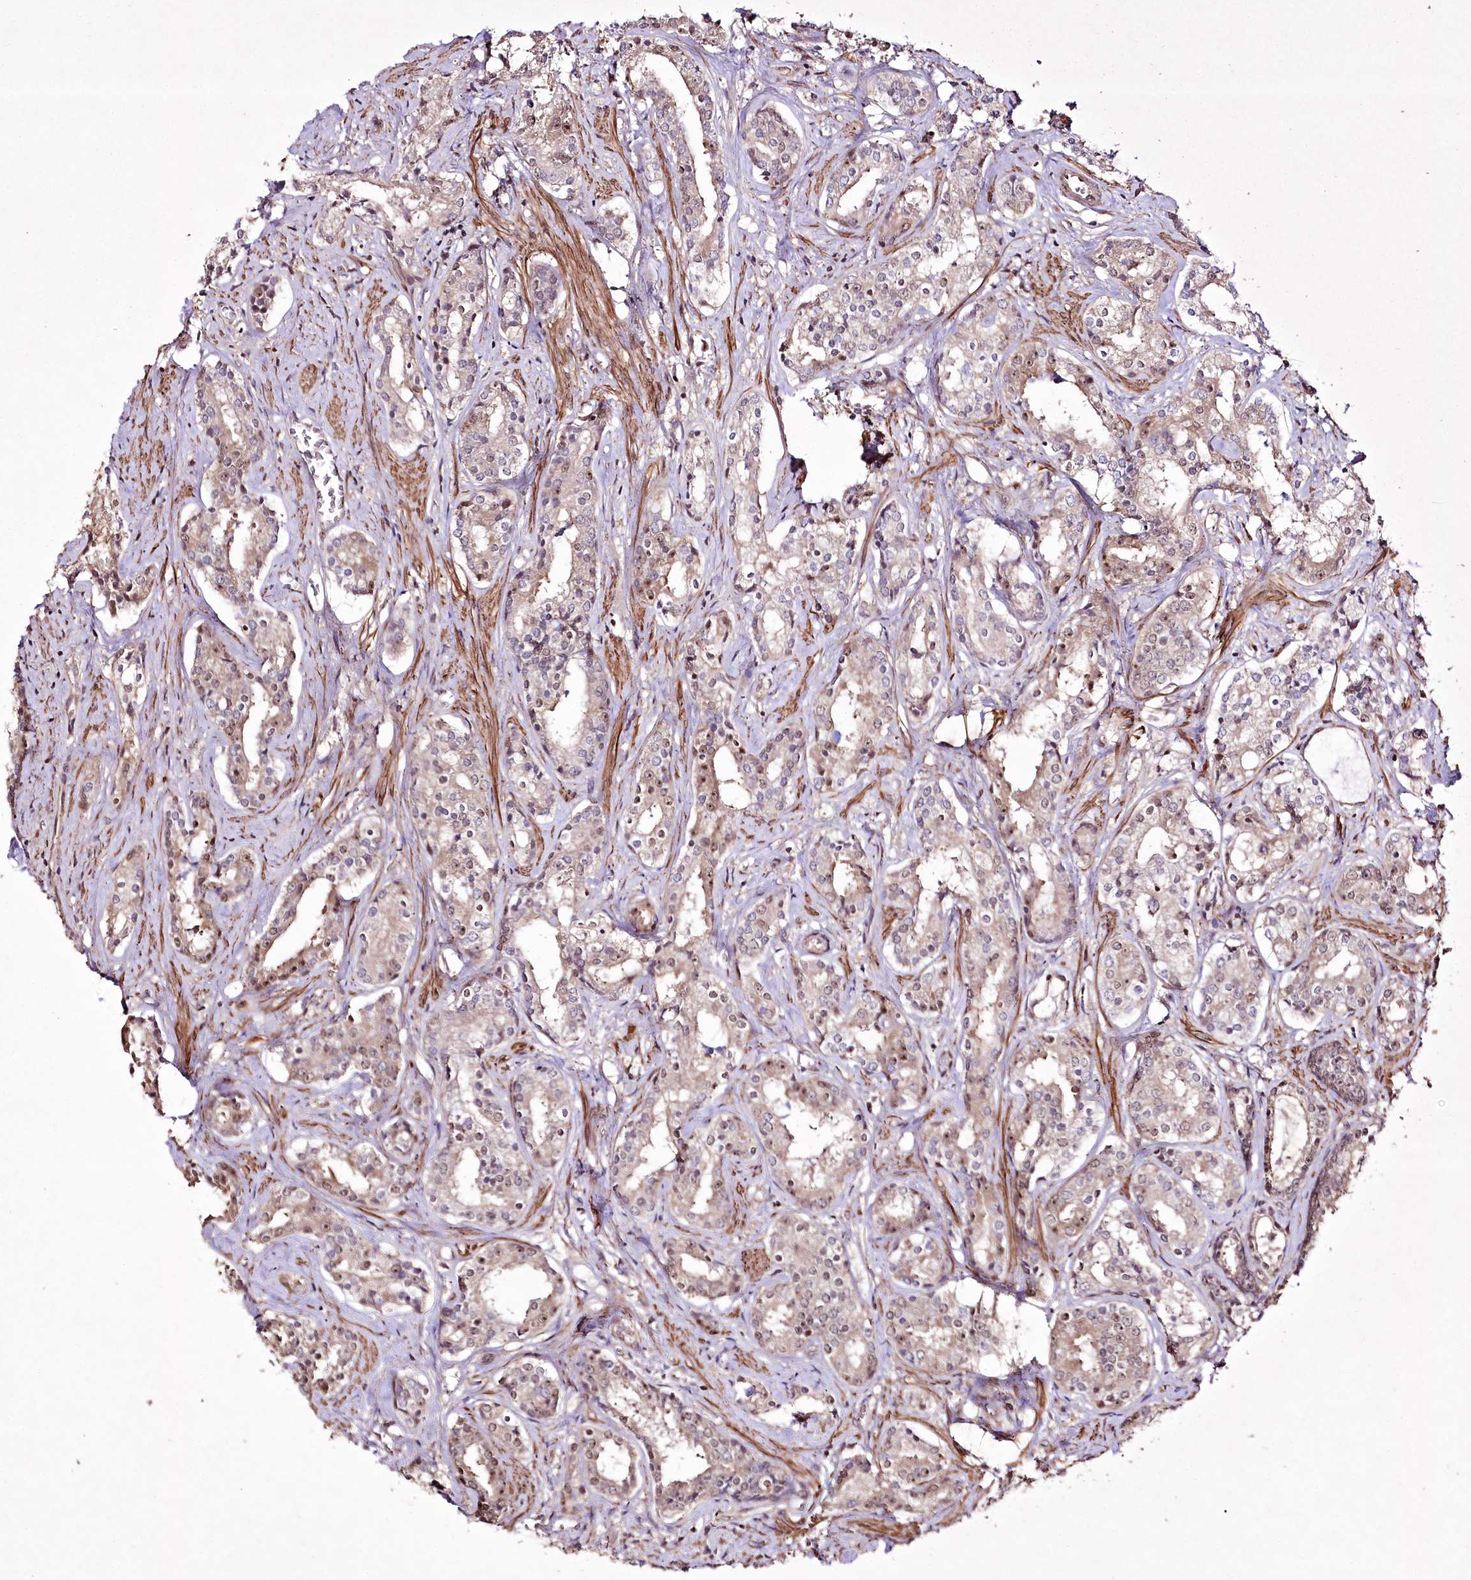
{"staining": {"intensity": "moderate", "quantity": "<25%", "location": "nuclear"}, "tissue": "prostate cancer", "cell_type": "Tumor cells", "image_type": "cancer", "snomed": [{"axis": "morphology", "description": "Adenocarcinoma, High grade"}, {"axis": "topography", "description": "Prostate"}], "caption": "Protein staining of prostate cancer tissue shows moderate nuclear staining in approximately <25% of tumor cells.", "gene": "CCDC59", "patient": {"sex": "male", "age": 58}}